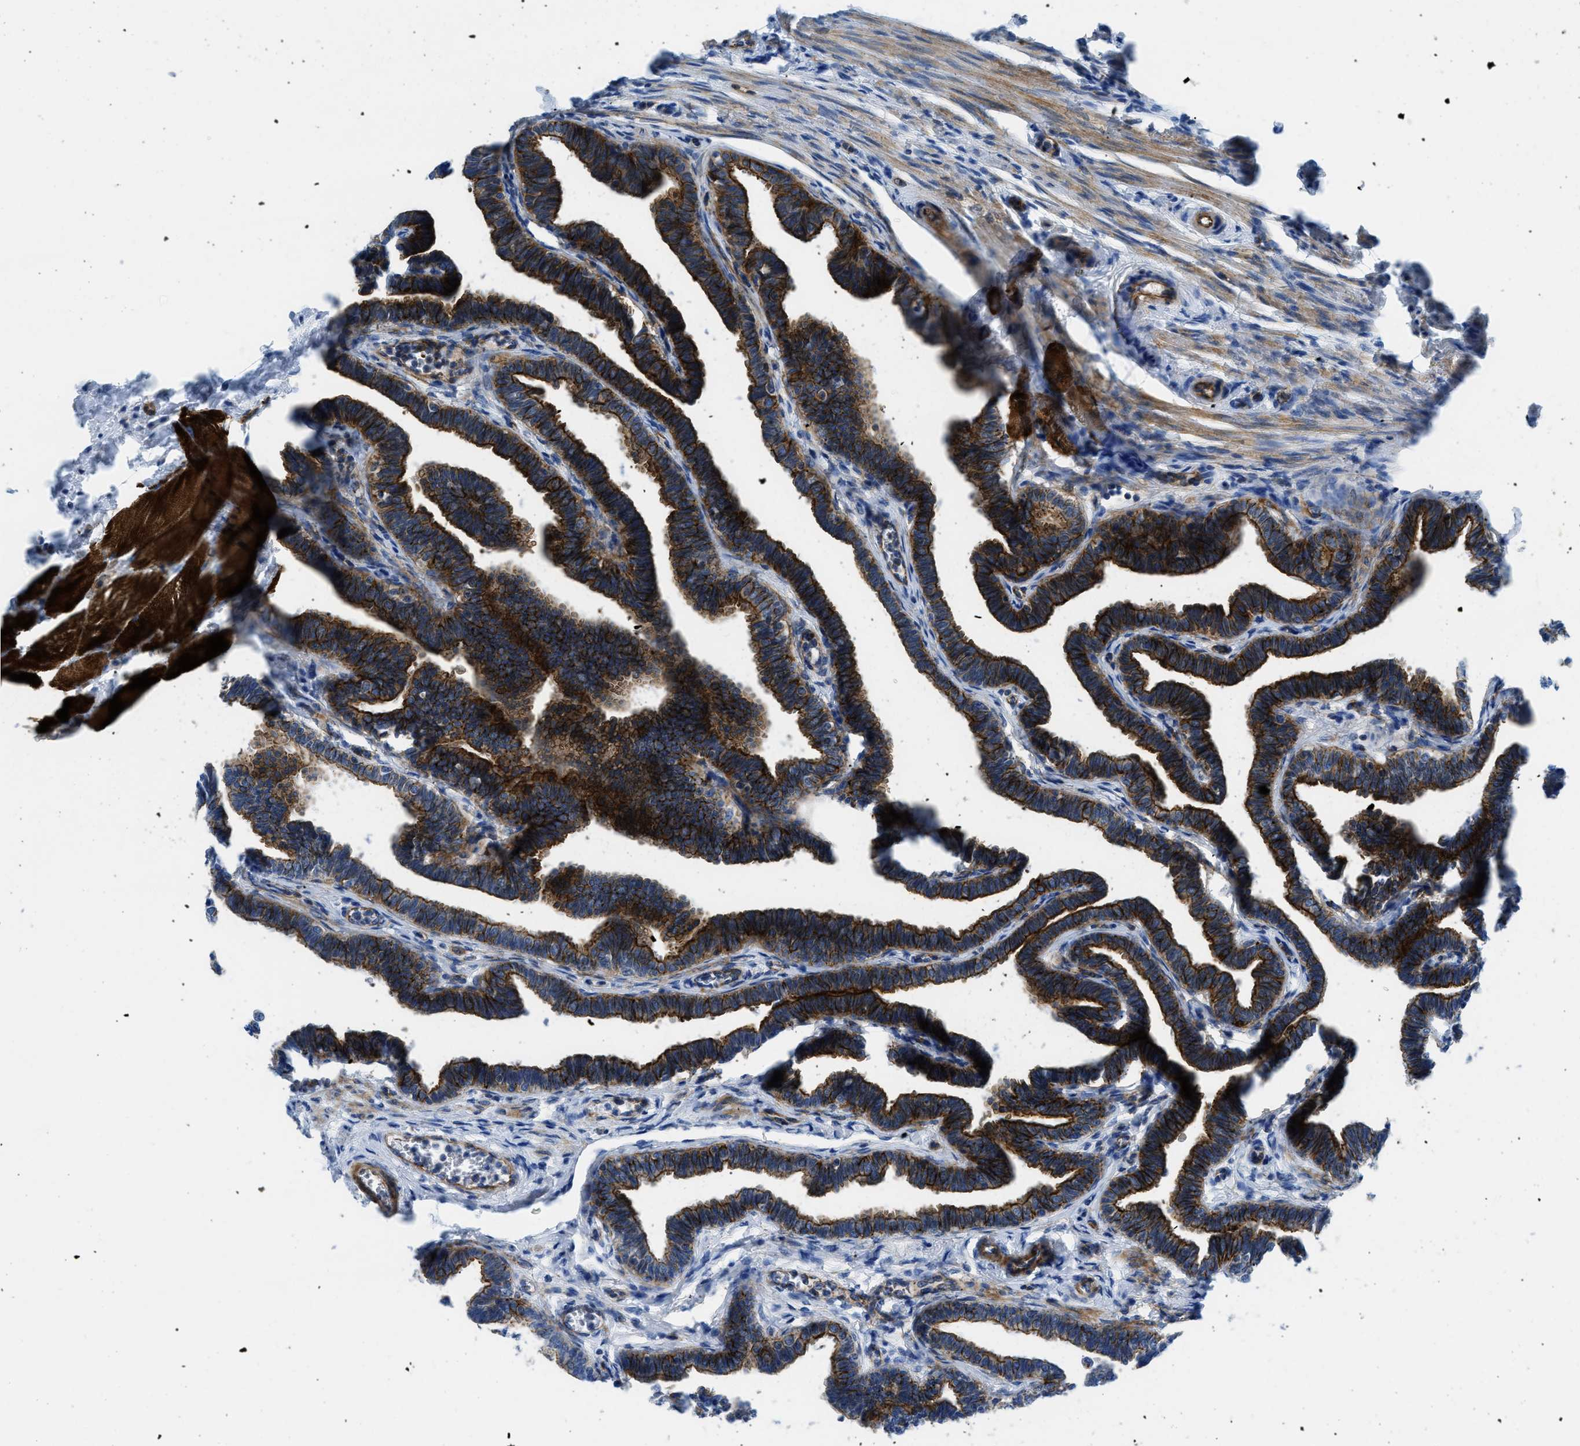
{"staining": {"intensity": "strong", "quantity": ">75%", "location": "cytoplasmic/membranous"}, "tissue": "fallopian tube", "cell_type": "Glandular cells", "image_type": "normal", "snomed": [{"axis": "morphology", "description": "Normal tissue, NOS"}, {"axis": "topography", "description": "Fallopian tube"}, {"axis": "topography", "description": "Ovary"}], "caption": "Fallopian tube stained for a protein displays strong cytoplasmic/membranous positivity in glandular cells. Nuclei are stained in blue.", "gene": "CUTA", "patient": {"sex": "female", "age": 23}}